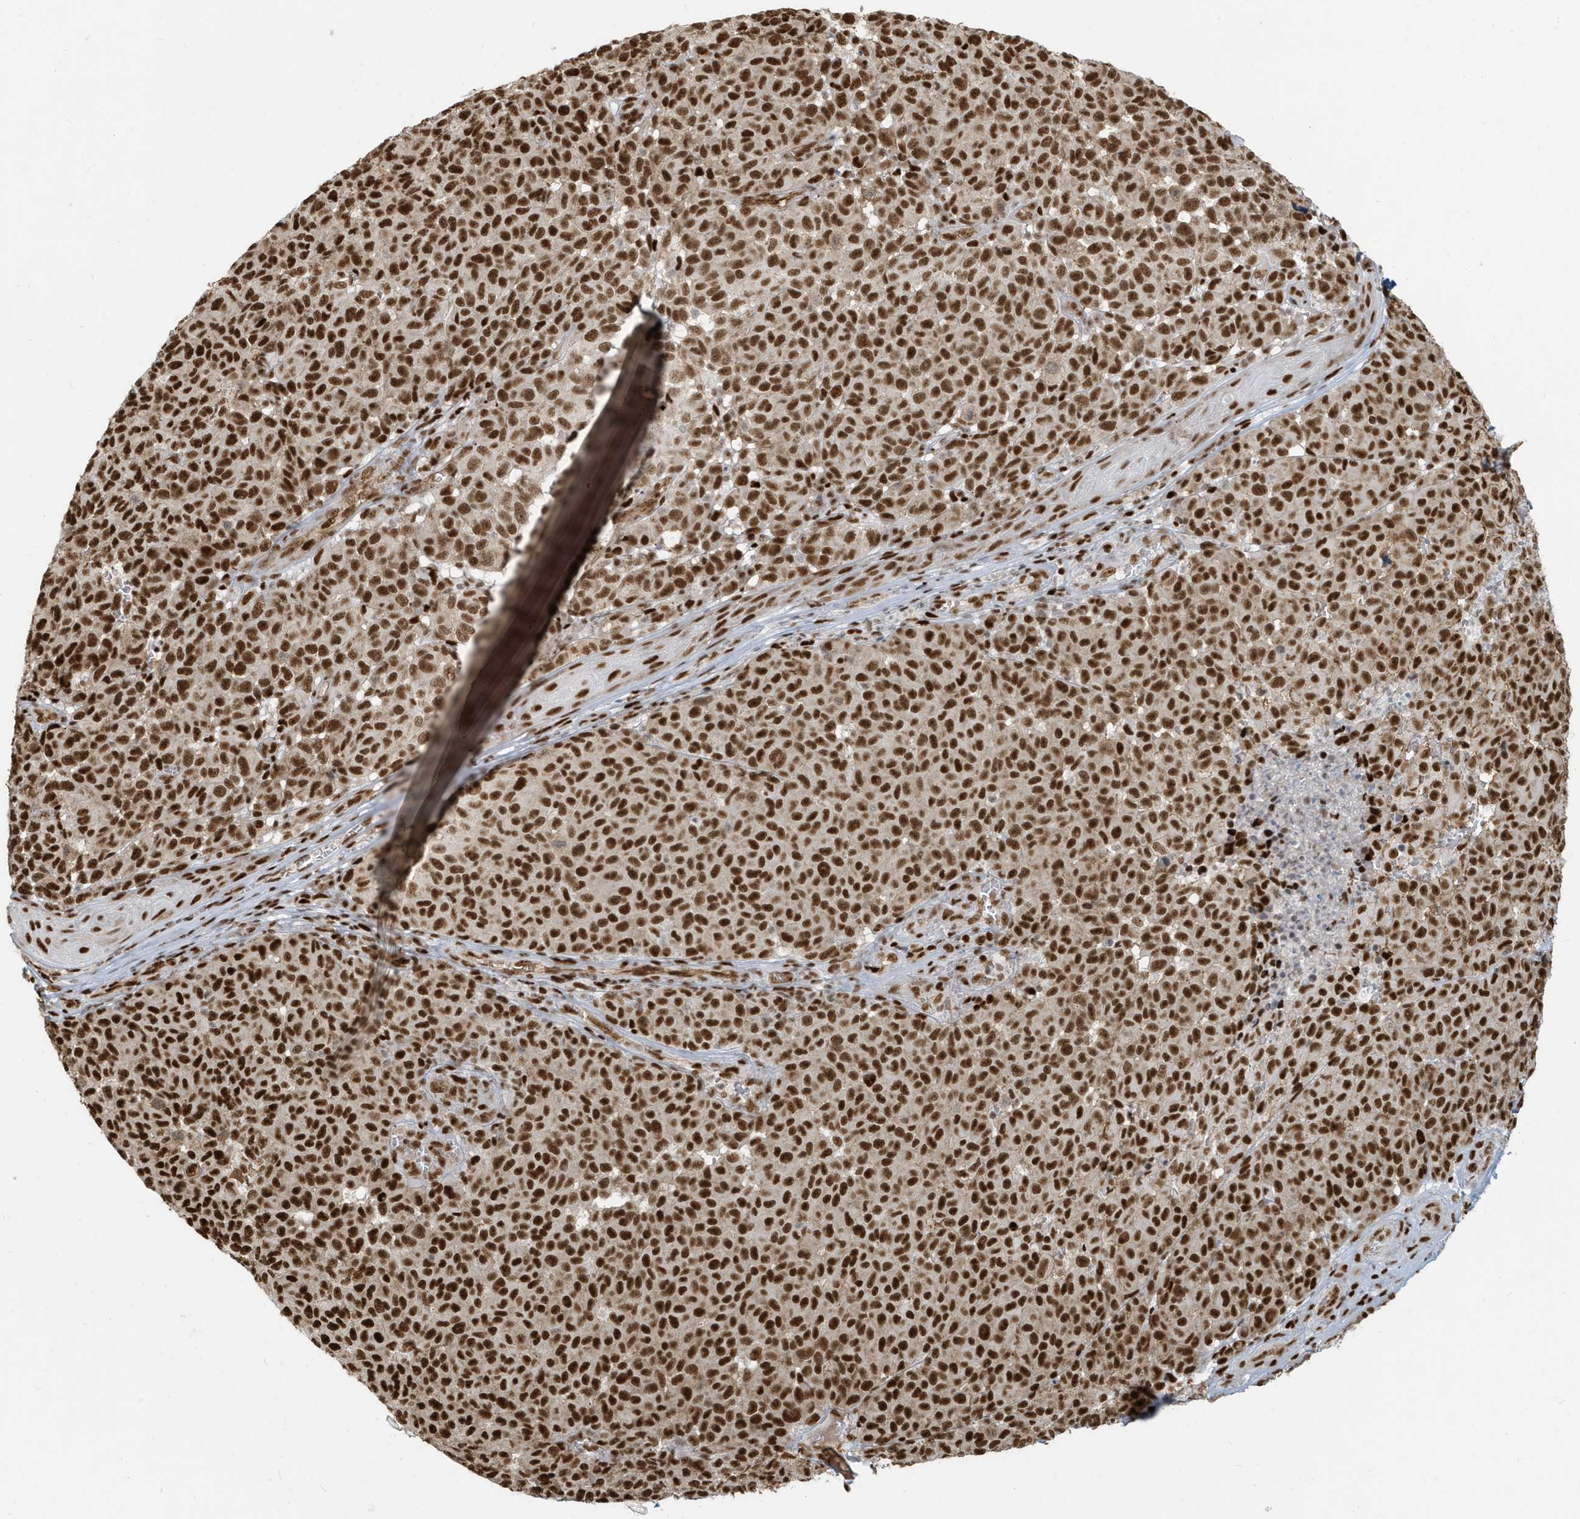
{"staining": {"intensity": "strong", "quantity": ">75%", "location": "nuclear"}, "tissue": "melanoma", "cell_type": "Tumor cells", "image_type": "cancer", "snomed": [{"axis": "morphology", "description": "Malignant melanoma, NOS"}, {"axis": "topography", "description": "Skin"}], "caption": "About >75% of tumor cells in malignant melanoma reveal strong nuclear protein positivity as visualized by brown immunohistochemical staining.", "gene": "CKS2", "patient": {"sex": "male", "age": 49}}